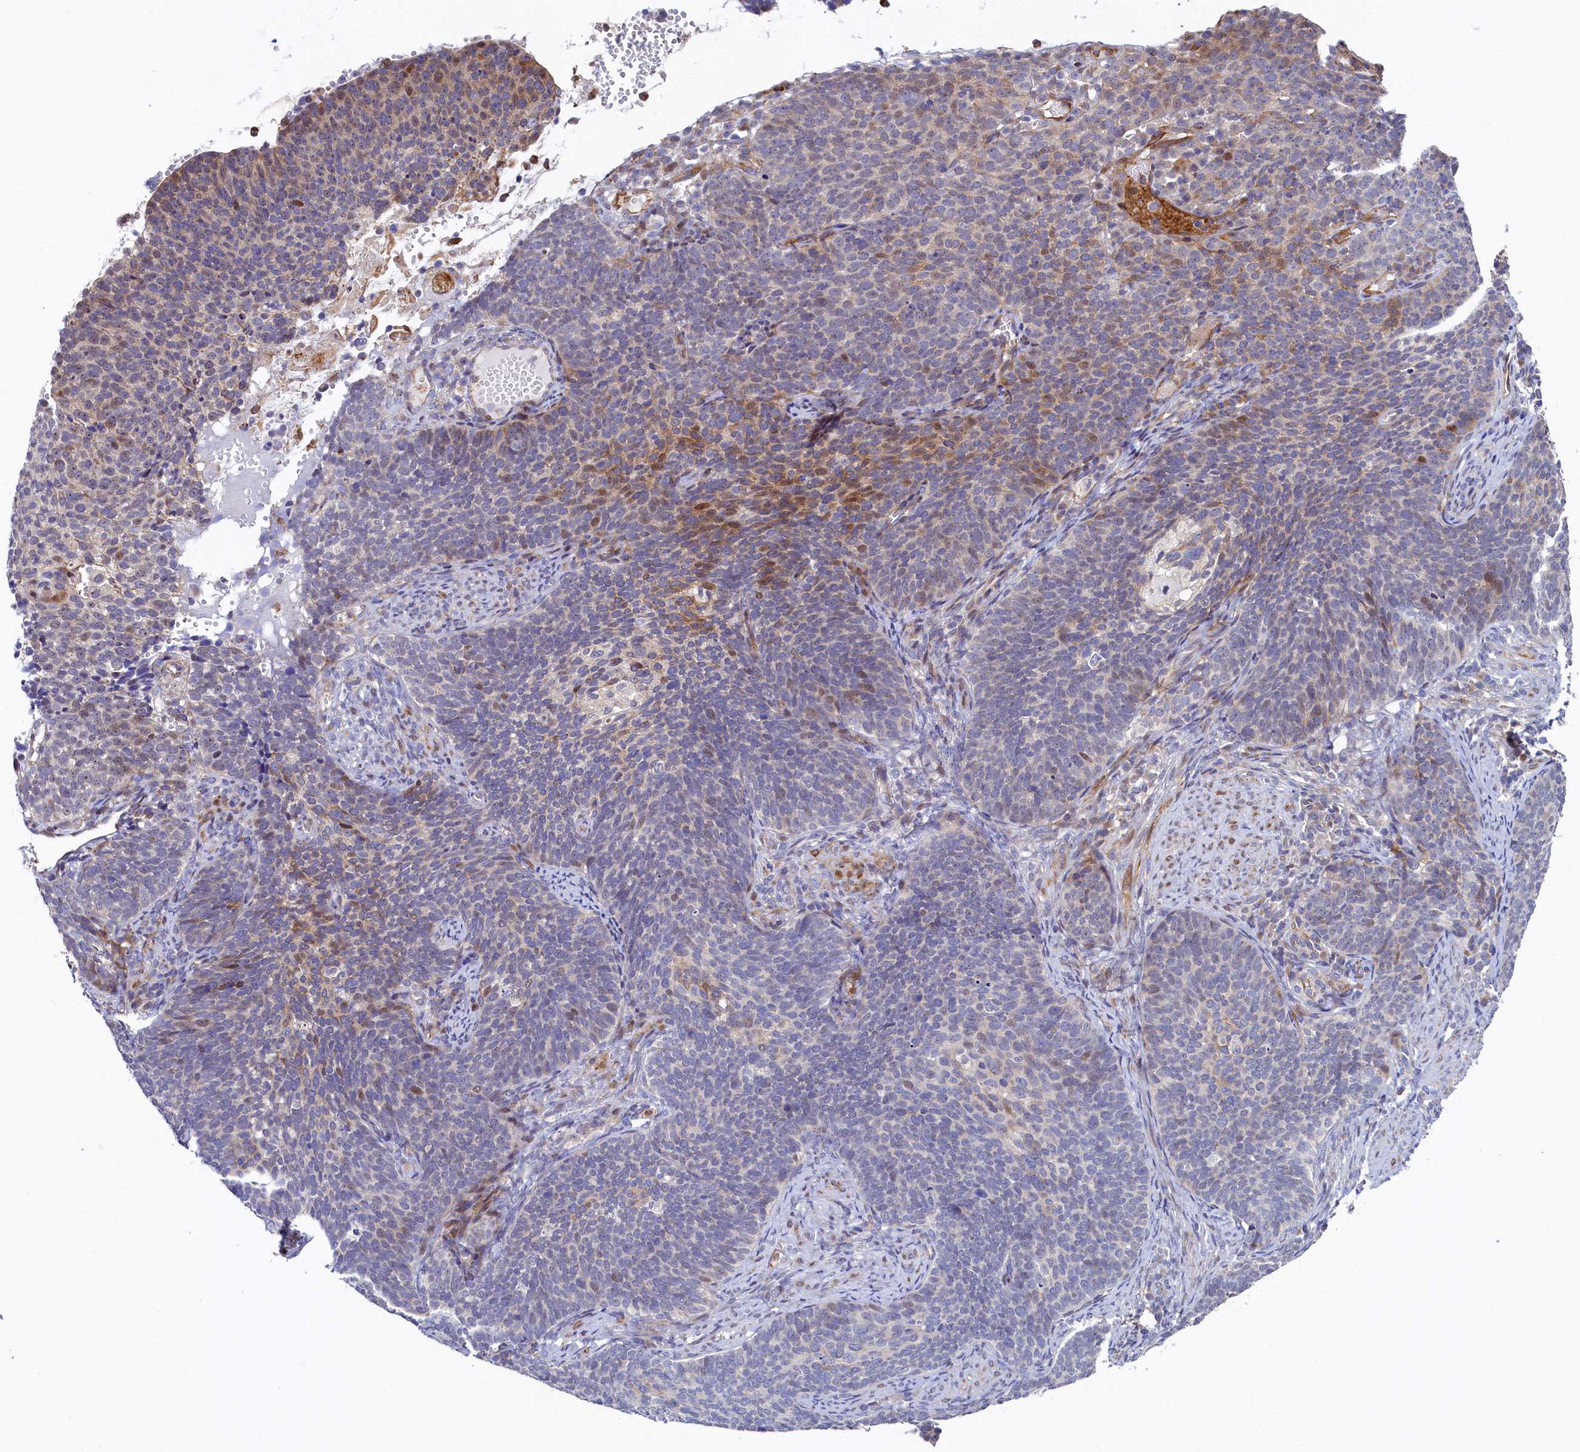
{"staining": {"intensity": "moderate", "quantity": "<25%", "location": "nuclear"}, "tissue": "cervical cancer", "cell_type": "Tumor cells", "image_type": "cancer", "snomed": [{"axis": "morphology", "description": "Normal tissue, NOS"}, {"axis": "morphology", "description": "Squamous cell carcinoma, NOS"}, {"axis": "topography", "description": "Cervix"}], "caption": "Protein staining by immunohistochemistry (IHC) reveals moderate nuclear expression in about <25% of tumor cells in cervical squamous cell carcinoma.", "gene": "PIK3C3", "patient": {"sex": "female", "age": 39}}